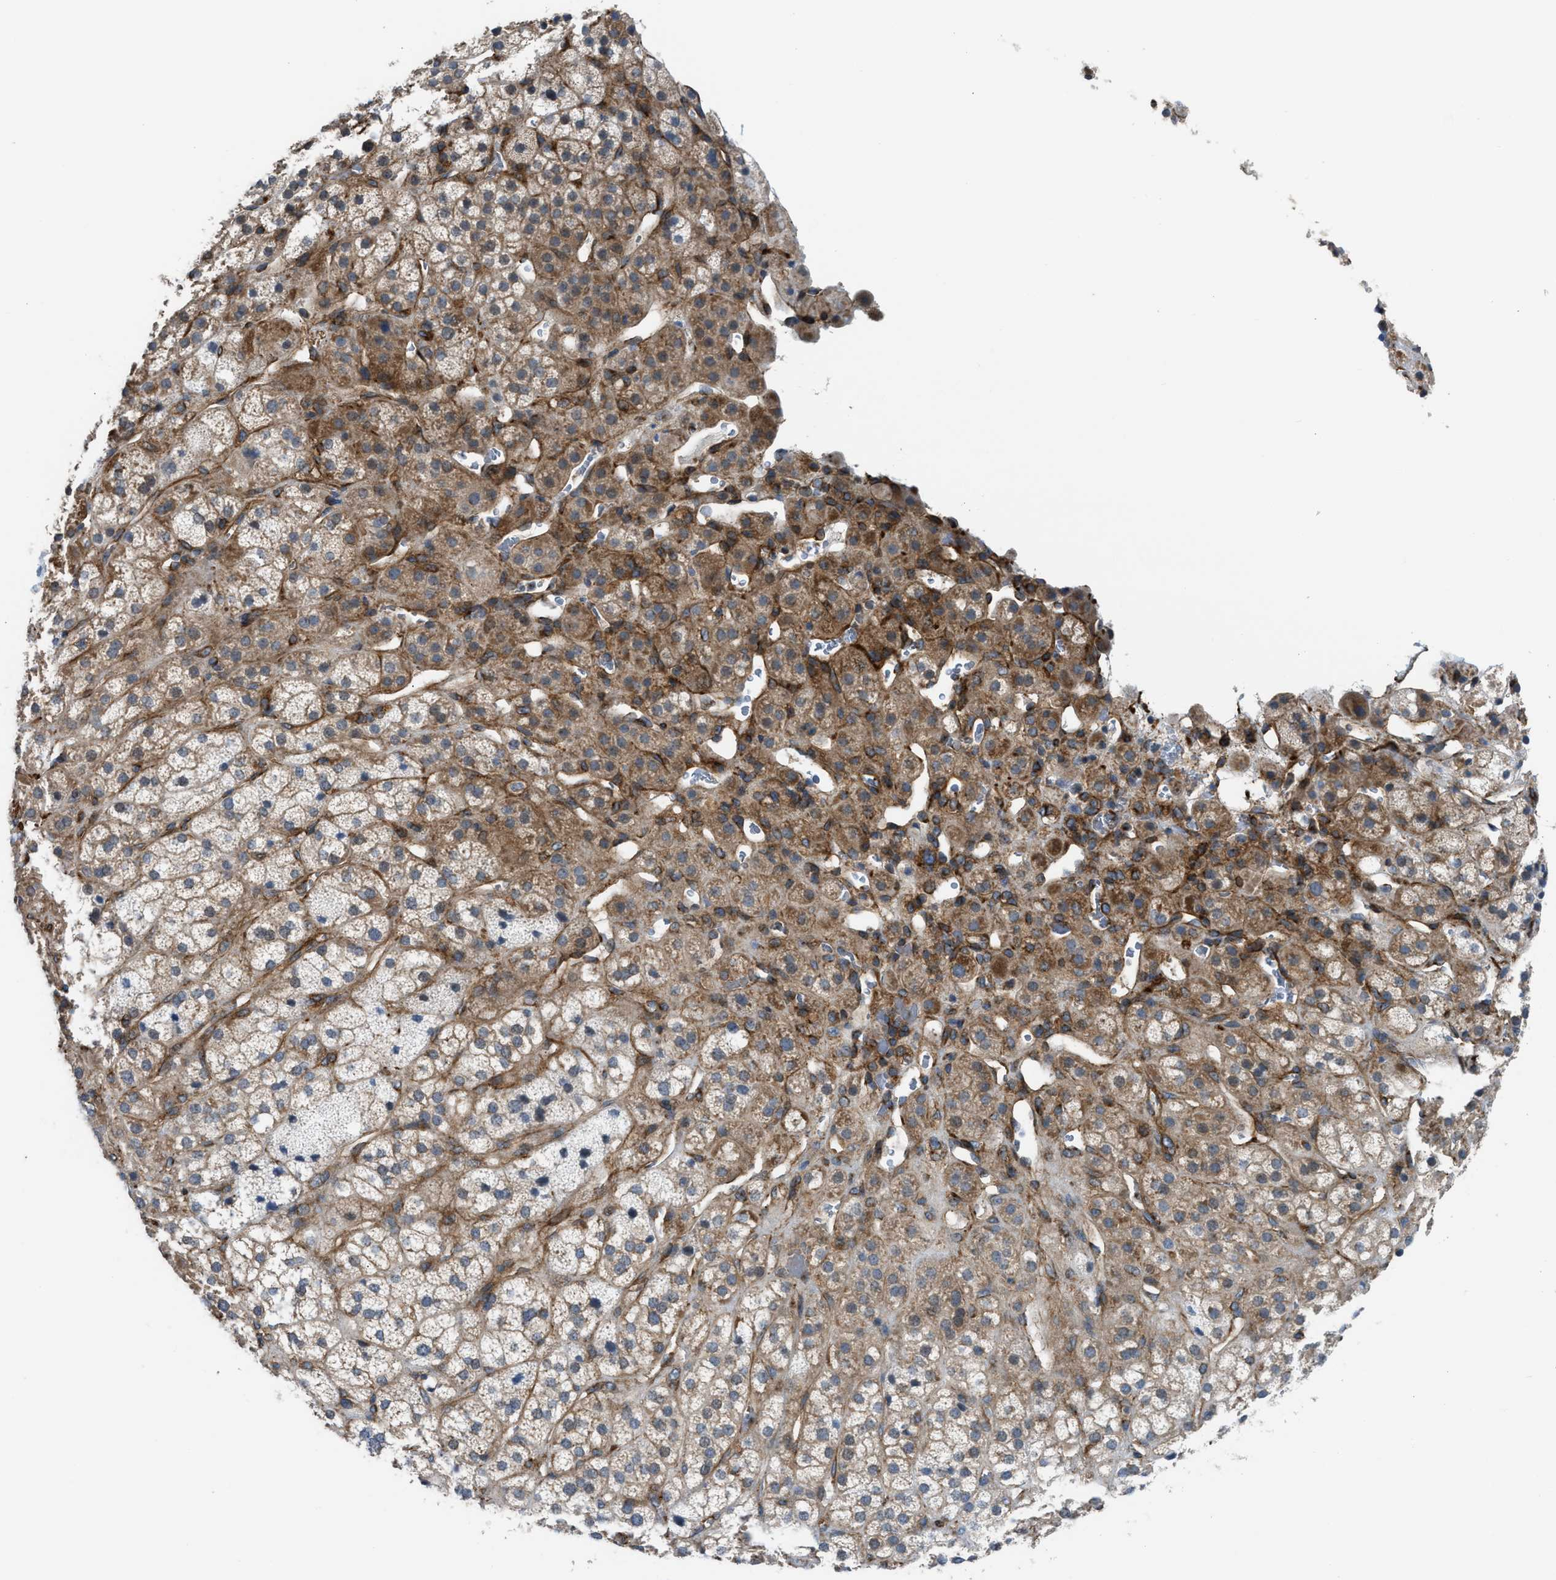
{"staining": {"intensity": "moderate", "quantity": ">75%", "location": "cytoplasmic/membranous"}, "tissue": "adrenal gland", "cell_type": "Glandular cells", "image_type": "normal", "snomed": [{"axis": "morphology", "description": "Normal tissue, NOS"}, {"axis": "topography", "description": "Adrenal gland"}], "caption": "Immunohistochemistry (IHC) histopathology image of benign adrenal gland: human adrenal gland stained using IHC reveals medium levels of moderate protein expression localized specifically in the cytoplasmic/membranous of glandular cells, appearing as a cytoplasmic/membranous brown color.", "gene": "SLC10A3", "patient": {"sex": "male", "age": 56}}